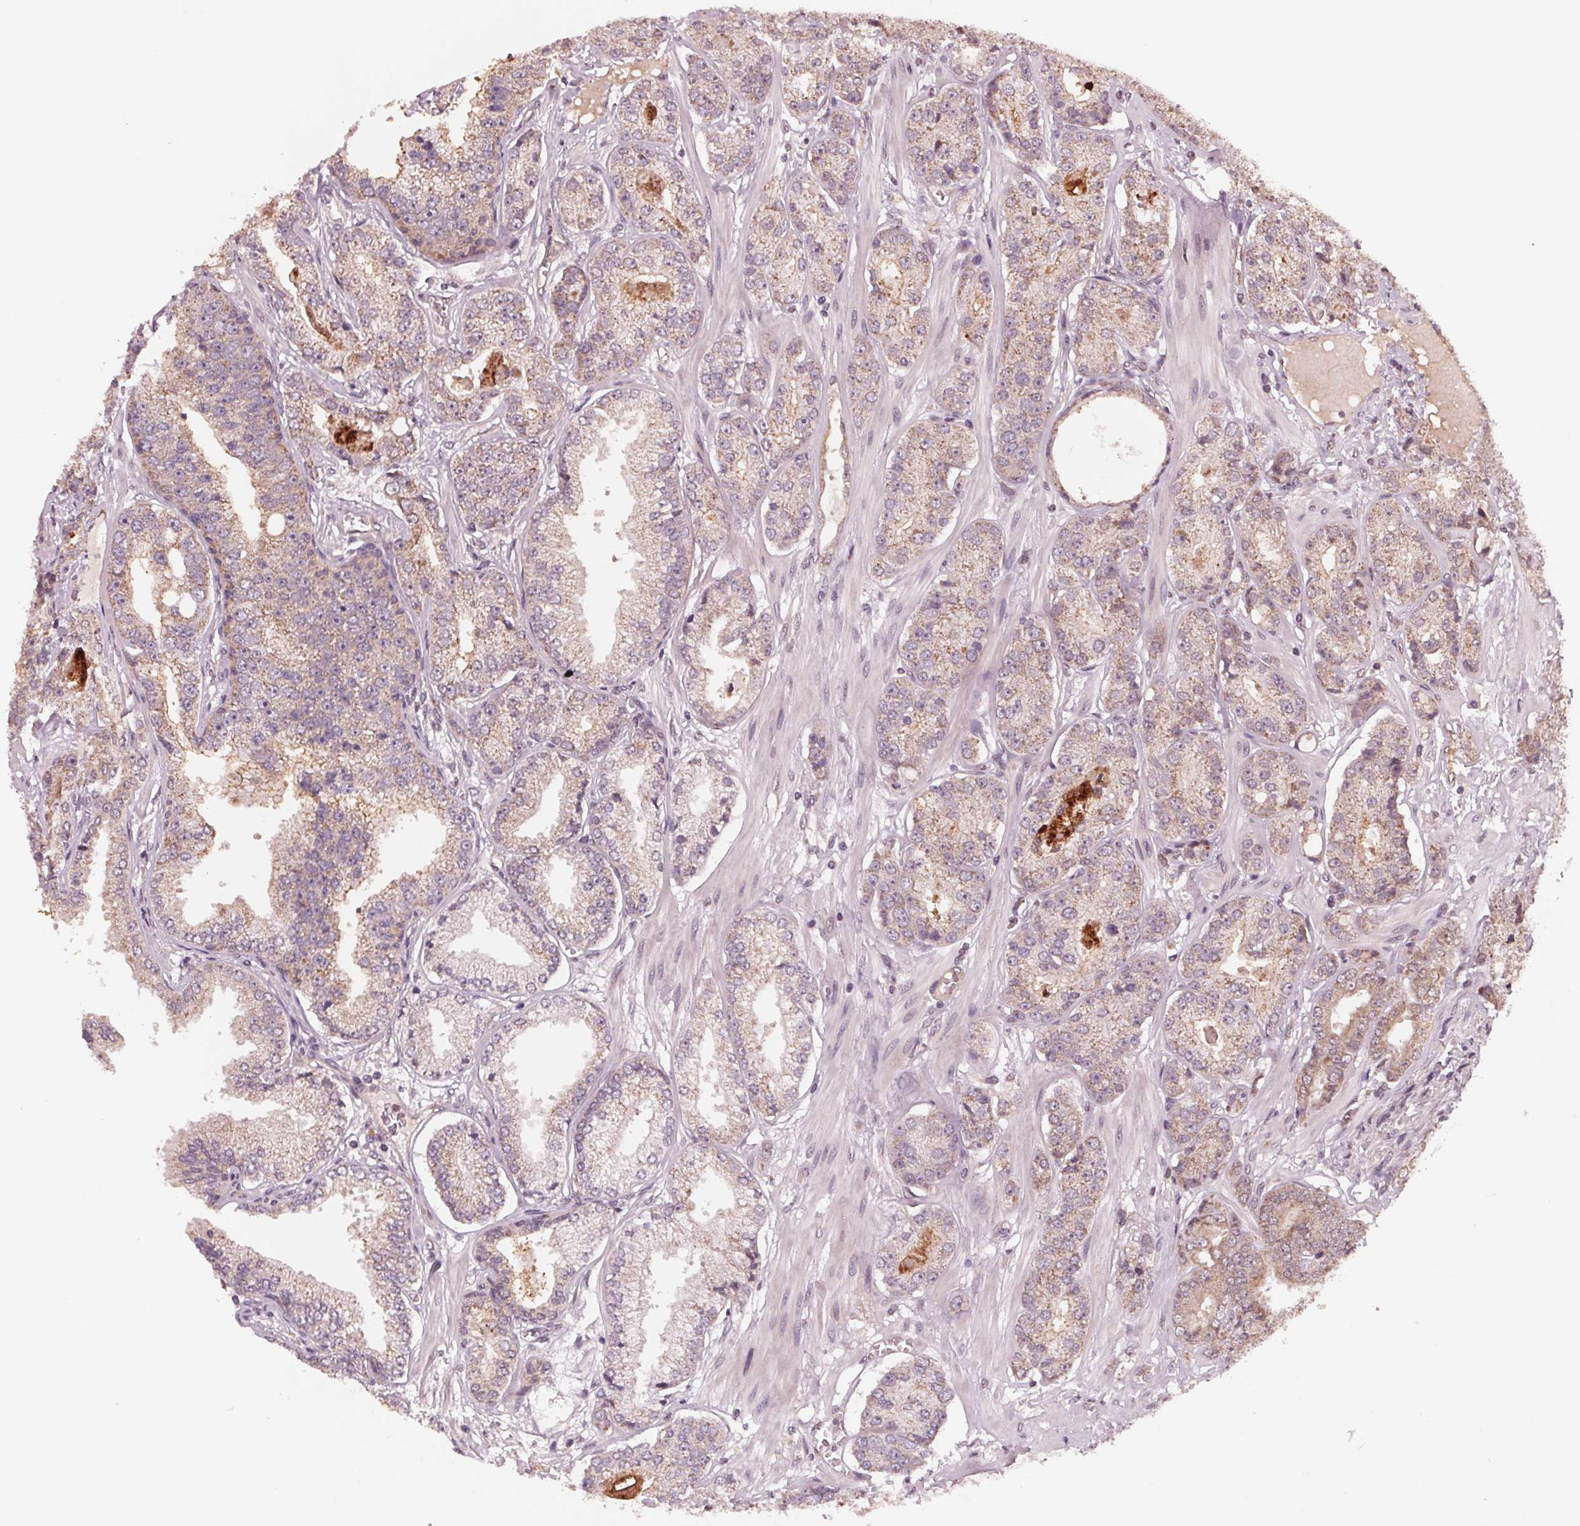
{"staining": {"intensity": "weak", "quantity": "<25%", "location": "cytoplasmic/membranous"}, "tissue": "prostate cancer", "cell_type": "Tumor cells", "image_type": "cancer", "snomed": [{"axis": "morphology", "description": "Adenocarcinoma, NOS"}, {"axis": "topography", "description": "Prostate"}], "caption": "Immunohistochemistry image of human prostate cancer (adenocarcinoma) stained for a protein (brown), which displays no positivity in tumor cells.", "gene": "STAT3", "patient": {"sex": "male", "age": 64}}